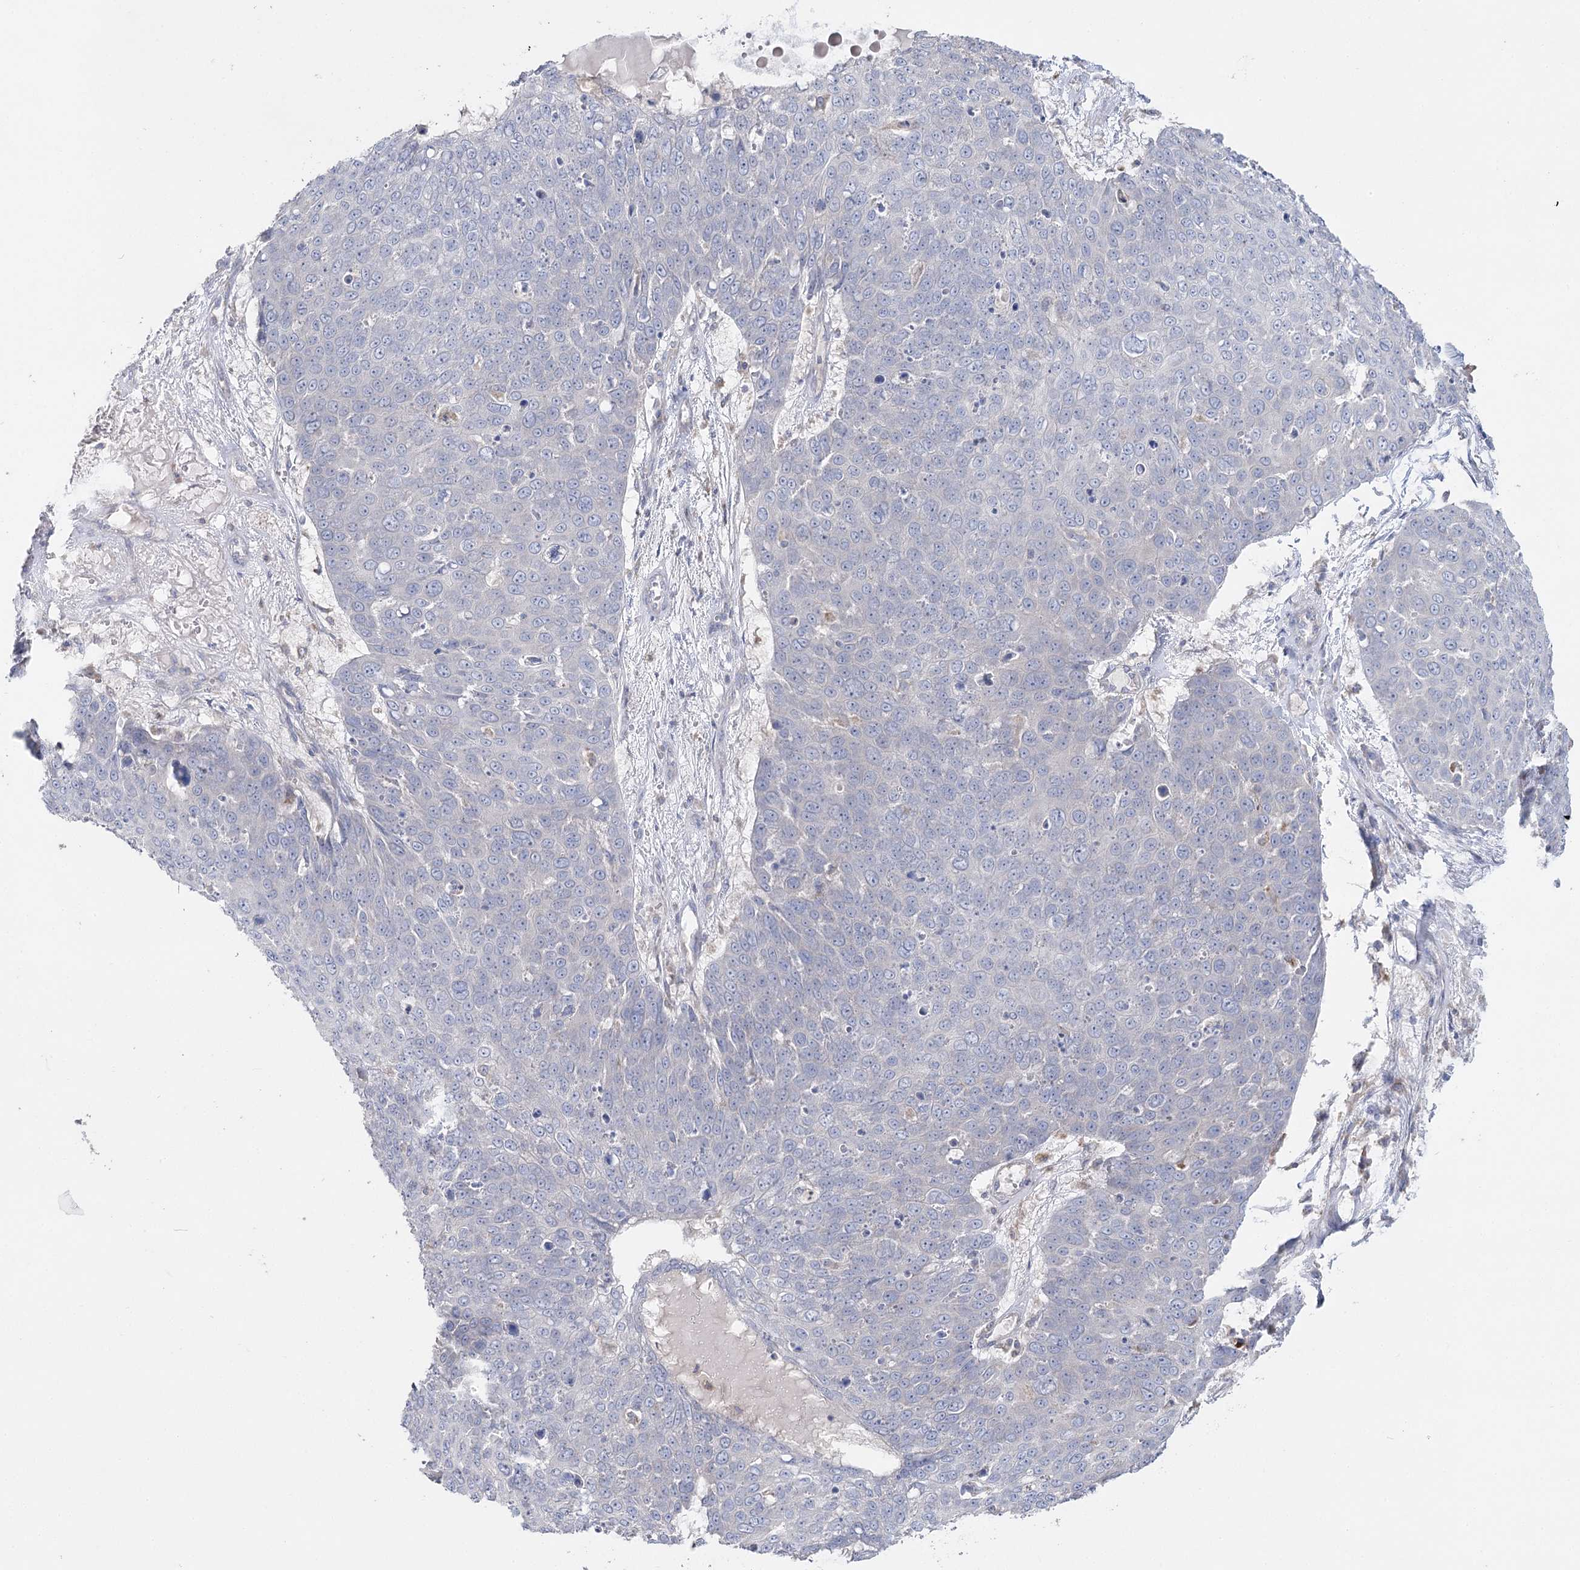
{"staining": {"intensity": "negative", "quantity": "none", "location": "none"}, "tissue": "skin cancer", "cell_type": "Tumor cells", "image_type": "cancer", "snomed": [{"axis": "morphology", "description": "Squamous cell carcinoma, NOS"}, {"axis": "topography", "description": "Skin"}], "caption": "Immunohistochemical staining of human squamous cell carcinoma (skin) demonstrates no significant expression in tumor cells.", "gene": "TMEM187", "patient": {"sex": "male", "age": 71}}